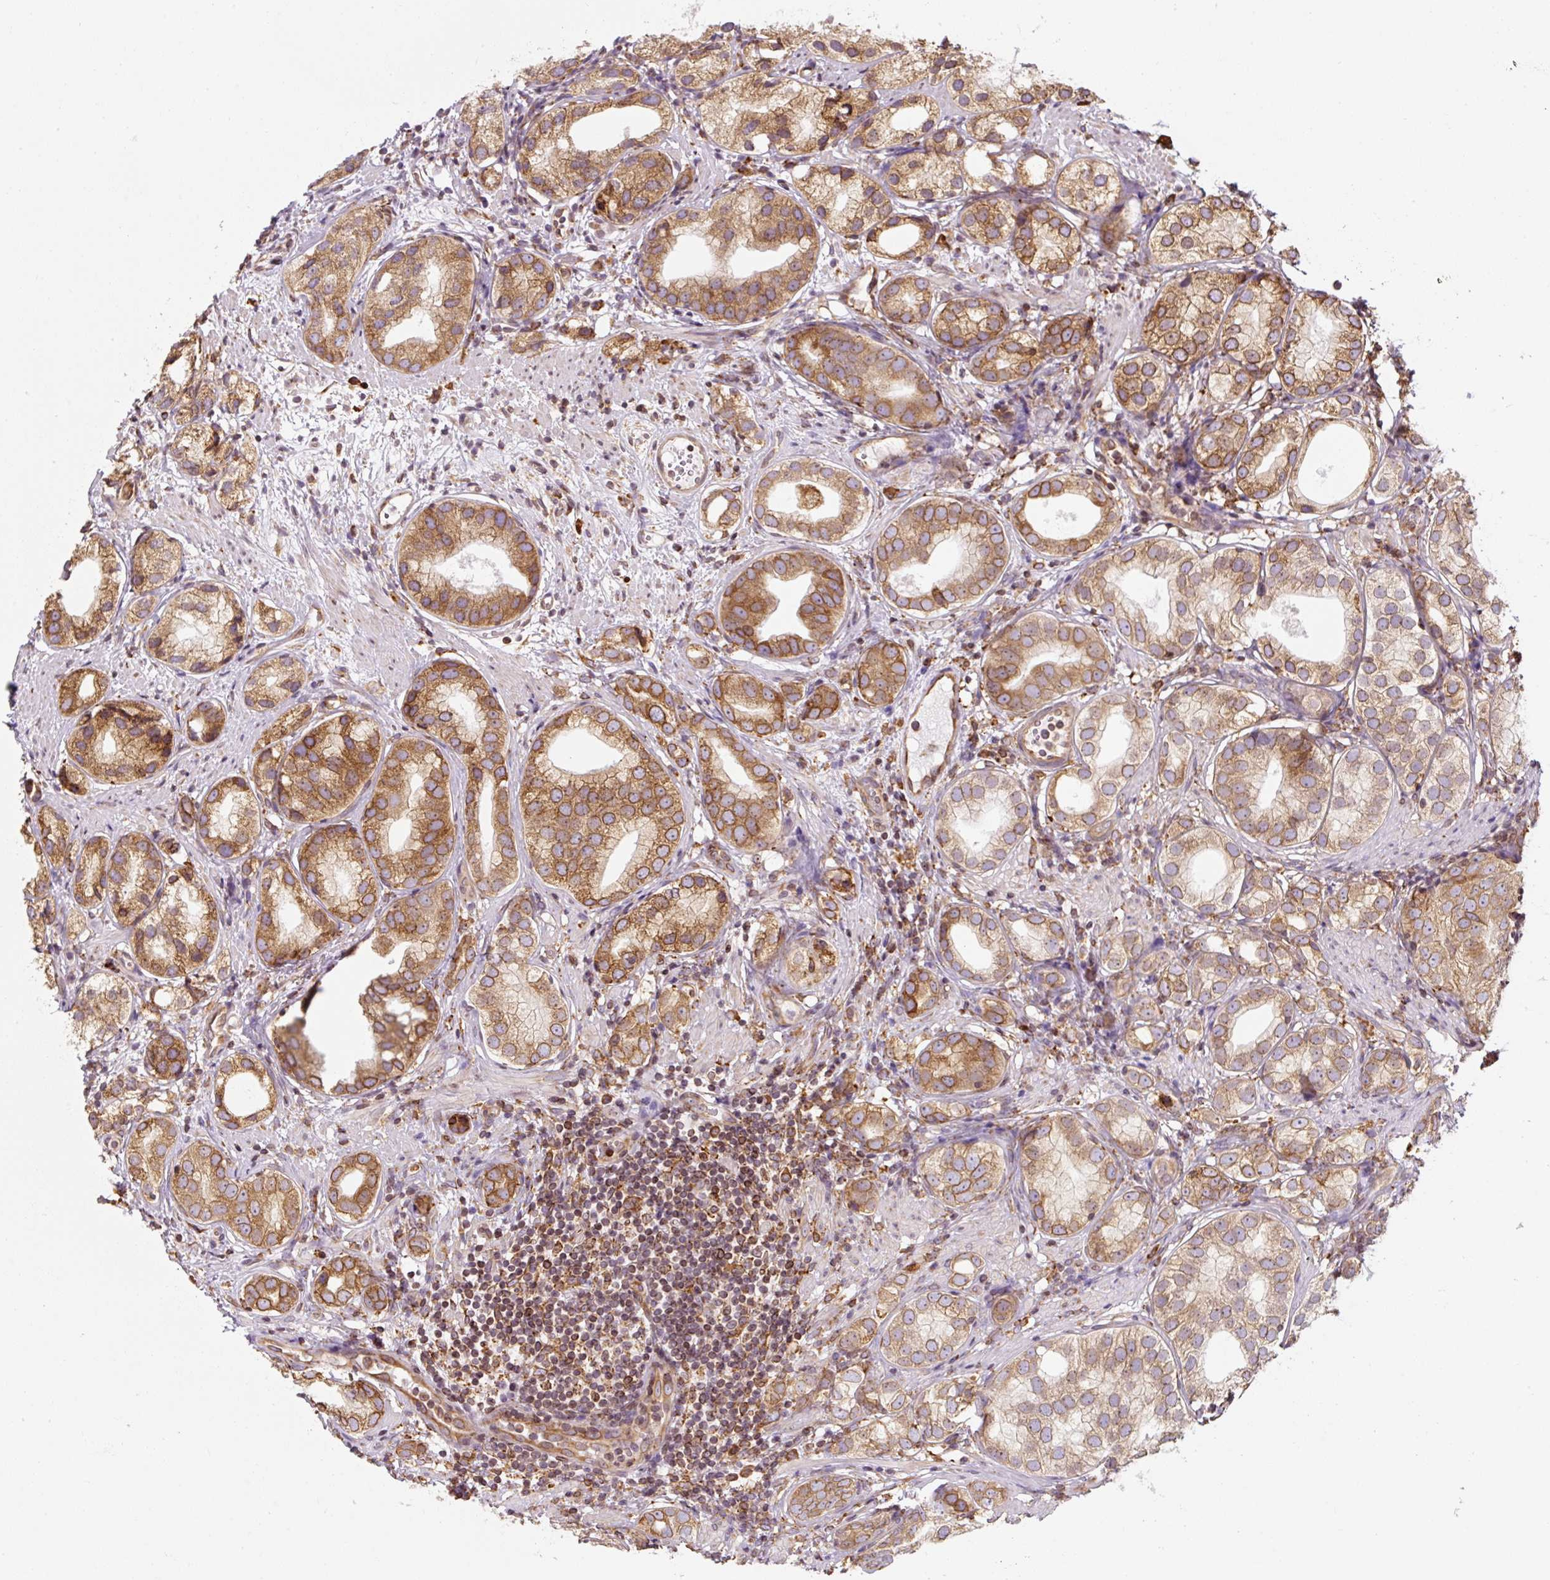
{"staining": {"intensity": "strong", "quantity": ">75%", "location": "cytoplasmic/membranous"}, "tissue": "prostate cancer", "cell_type": "Tumor cells", "image_type": "cancer", "snomed": [{"axis": "morphology", "description": "Adenocarcinoma, High grade"}, {"axis": "topography", "description": "Prostate"}], "caption": "This micrograph exhibits immunohistochemistry (IHC) staining of human prostate cancer (adenocarcinoma (high-grade)), with high strong cytoplasmic/membranous staining in about >75% of tumor cells.", "gene": "PRKCSH", "patient": {"sex": "male", "age": 82}}